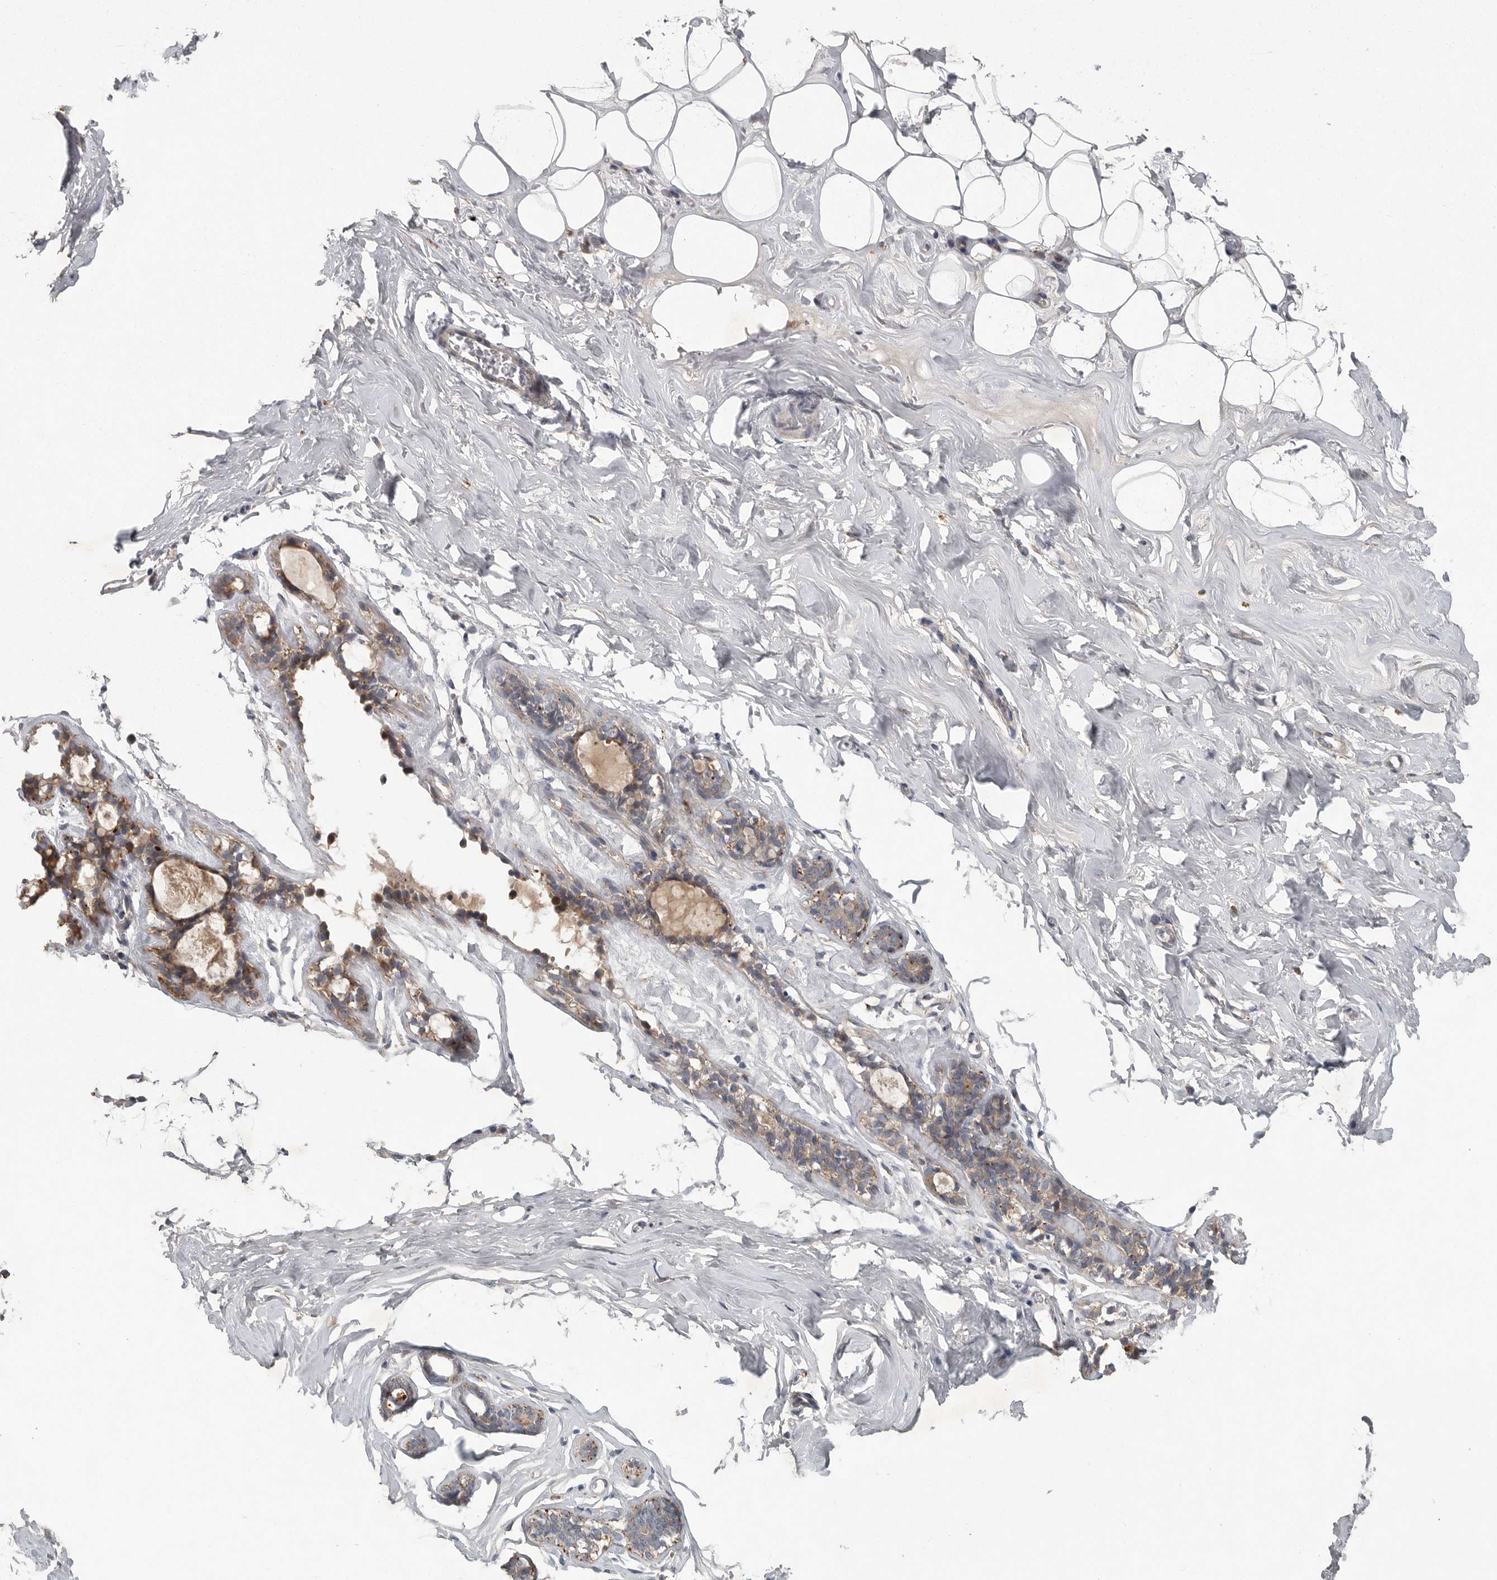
{"staining": {"intensity": "negative", "quantity": "none", "location": "none"}, "tissue": "adipose tissue", "cell_type": "Adipocytes", "image_type": "normal", "snomed": [{"axis": "morphology", "description": "Normal tissue, NOS"}, {"axis": "morphology", "description": "Fibrosis, NOS"}, {"axis": "topography", "description": "Breast"}, {"axis": "topography", "description": "Adipose tissue"}], "caption": "Adipocytes show no significant protein expression in unremarkable adipose tissue. (DAB (3,3'-diaminobenzidine) IHC, high magnification).", "gene": "LAMTOR3", "patient": {"sex": "female", "age": 39}}